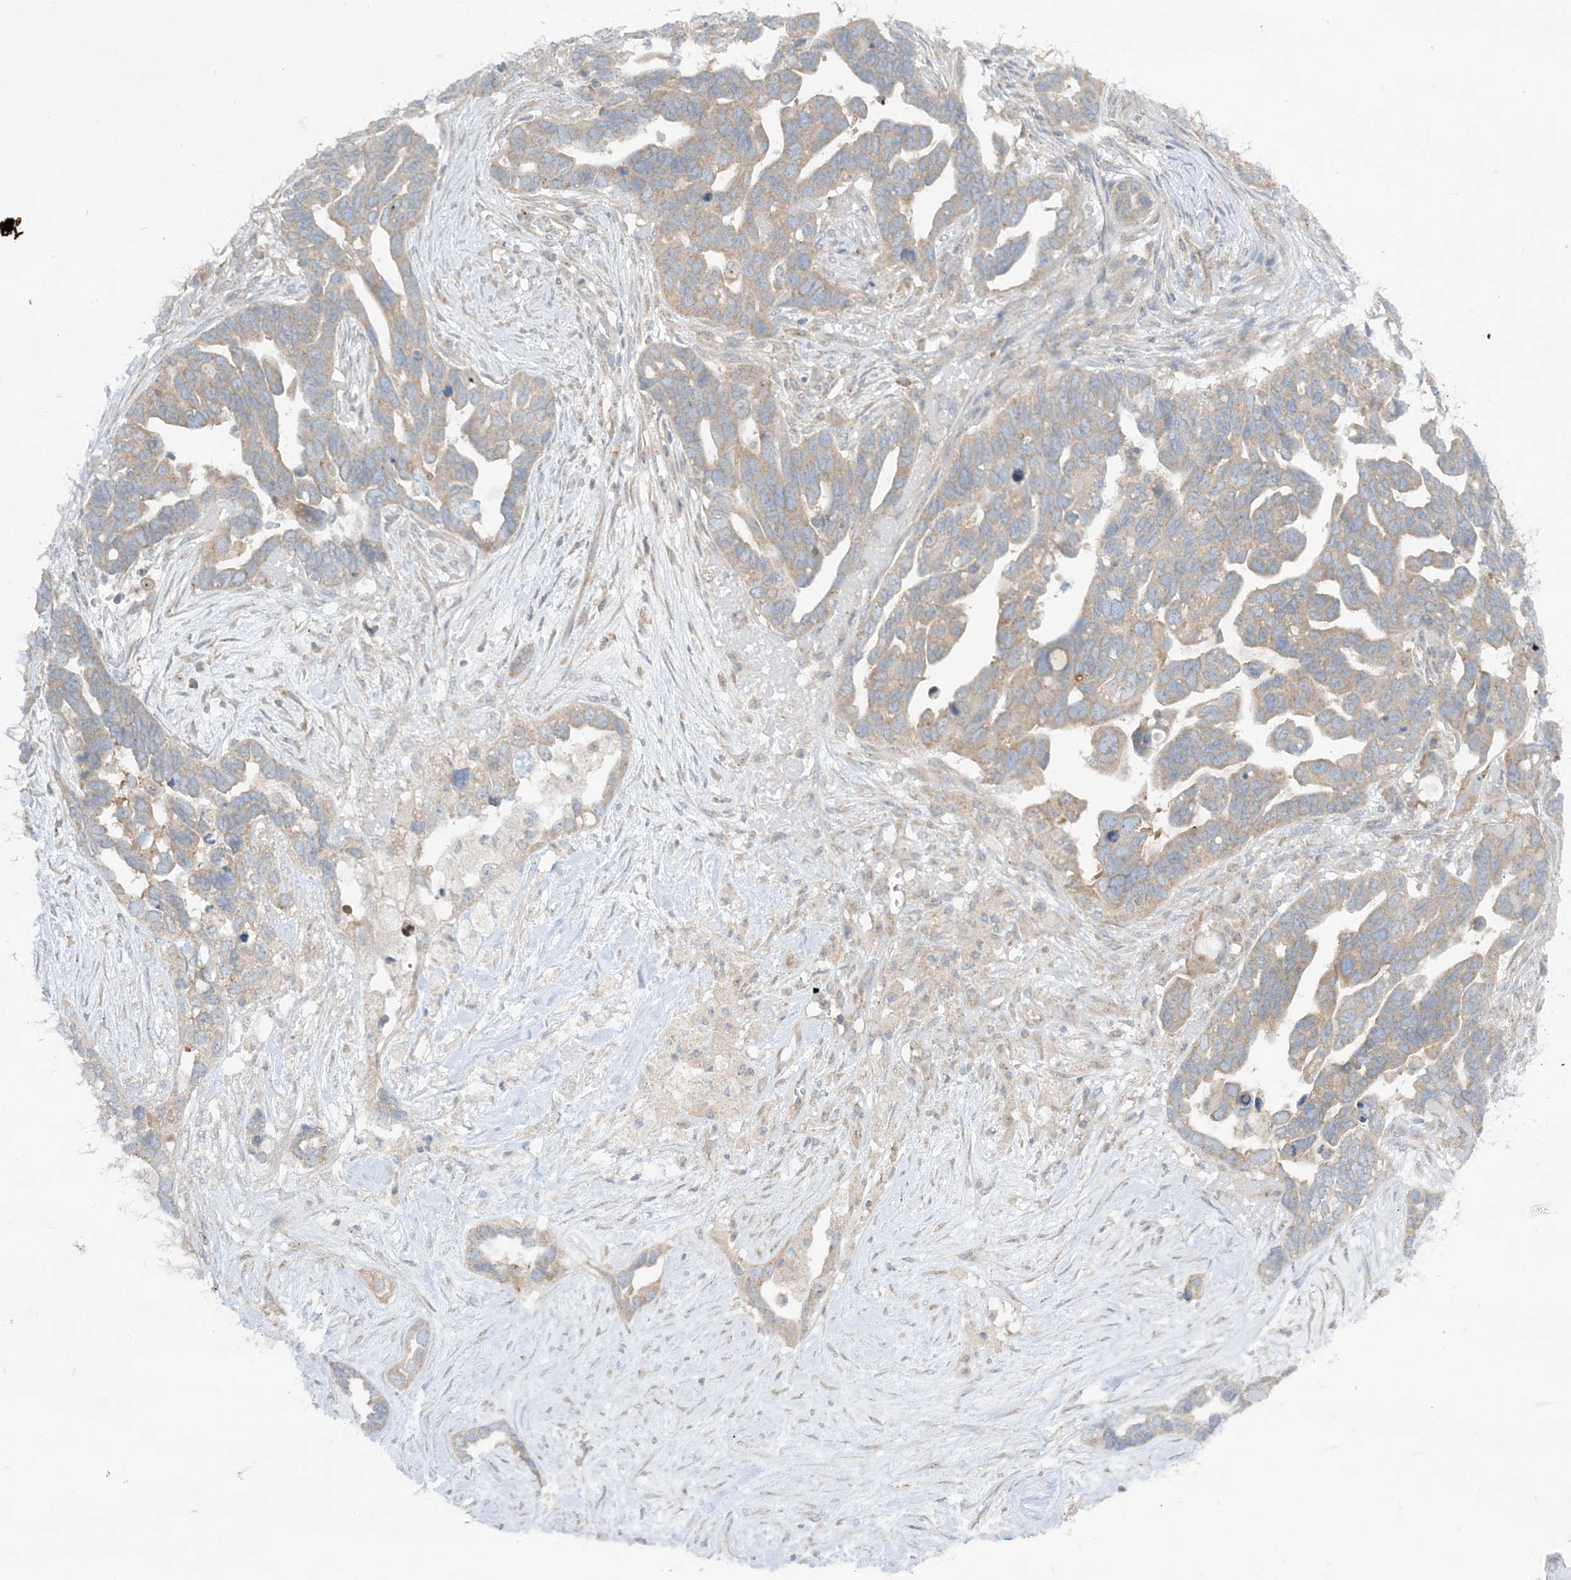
{"staining": {"intensity": "weak", "quantity": ">75%", "location": "cytoplasmic/membranous"}, "tissue": "ovarian cancer", "cell_type": "Tumor cells", "image_type": "cancer", "snomed": [{"axis": "morphology", "description": "Cystadenocarcinoma, serous, NOS"}, {"axis": "topography", "description": "Ovary"}], "caption": "Tumor cells exhibit weak cytoplasmic/membranous positivity in approximately >75% of cells in ovarian serous cystadenocarcinoma.", "gene": "RPP40", "patient": {"sex": "female", "age": 54}}